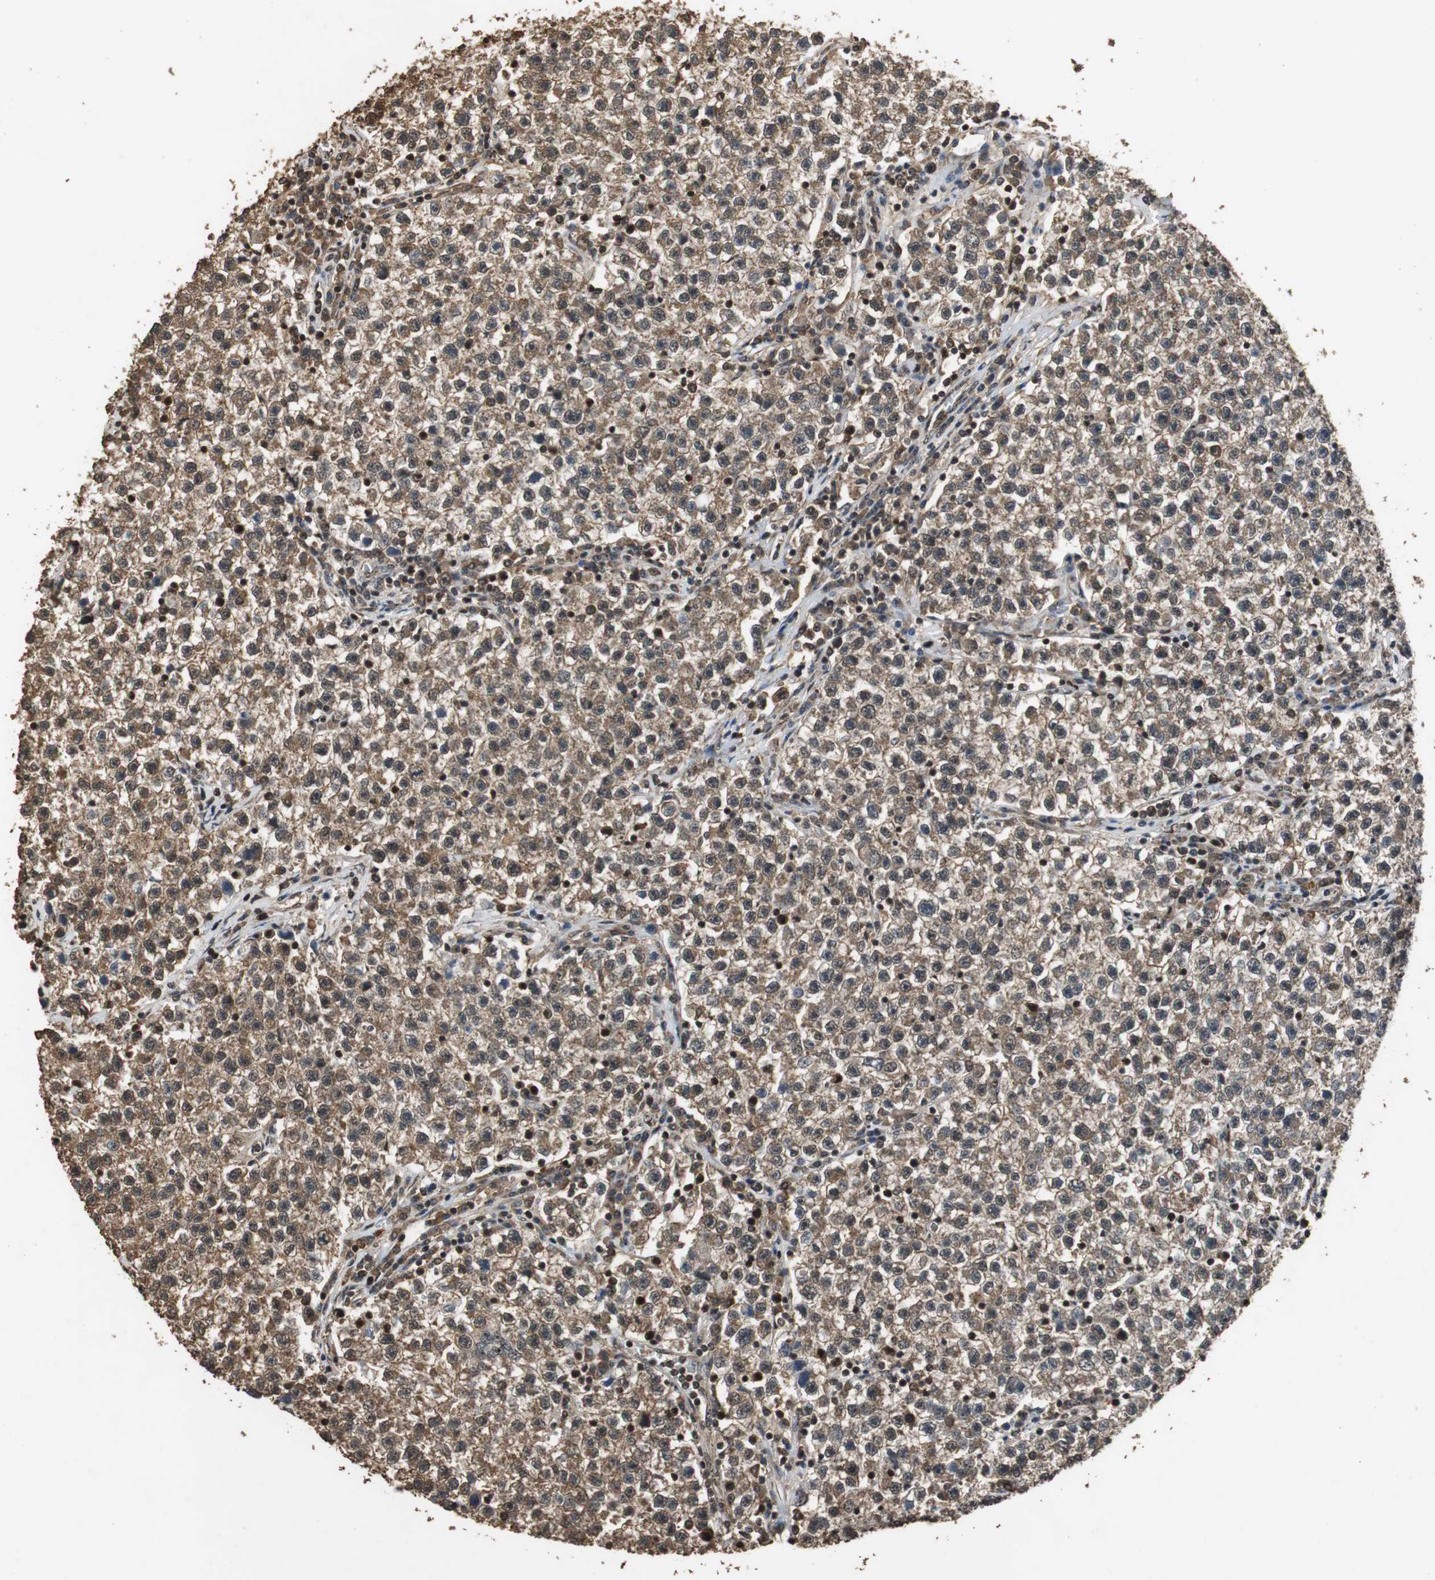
{"staining": {"intensity": "moderate", "quantity": ">75%", "location": "cytoplasmic/membranous,nuclear"}, "tissue": "testis cancer", "cell_type": "Tumor cells", "image_type": "cancer", "snomed": [{"axis": "morphology", "description": "Seminoma, NOS"}, {"axis": "topography", "description": "Testis"}], "caption": "Testis seminoma stained with DAB (3,3'-diaminobenzidine) immunohistochemistry displays medium levels of moderate cytoplasmic/membranous and nuclear positivity in about >75% of tumor cells.", "gene": "ZNF18", "patient": {"sex": "male", "age": 22}}